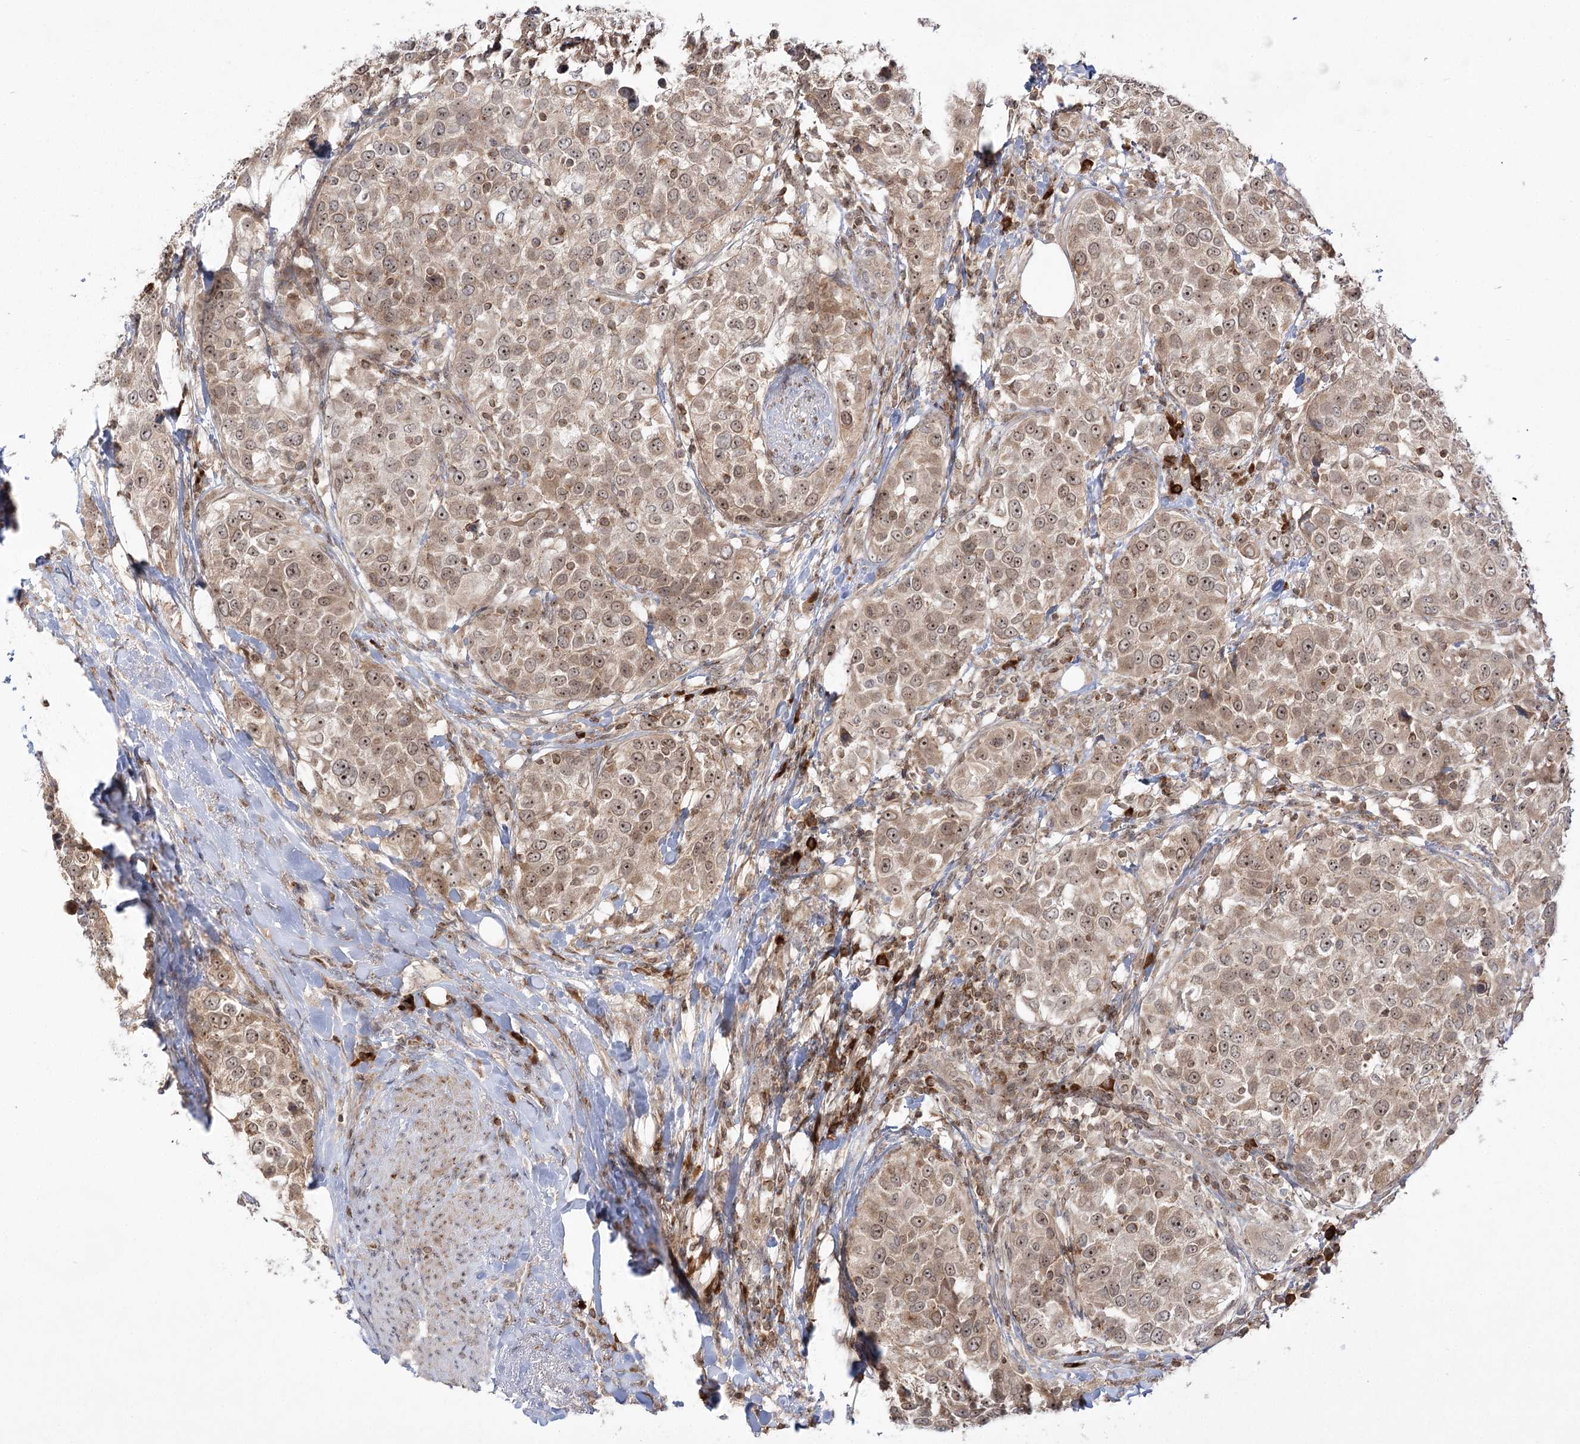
{"staining": {"intensity": "moderate", "quantity": ">75%", "location": "cytoplasmic/membranous,nuclear"}, "tissue": "urothelial cancer", "cell_type": "Tumor cells", "image_type": "cancer", "snomed": [{"axis": "morphology", "description": "Urothelial carcinoma, High grade"}, {"axis": "topography", "description": "Urinary bladder"}], "caption": "High-grade urothelial carcinoma tissue shows moderate cytoplasmic/membranous and nuclear positivity in approximately >75% of tumor cells", "gene": "SYTL1", "patient": {"sex": "female", "age": 80}}